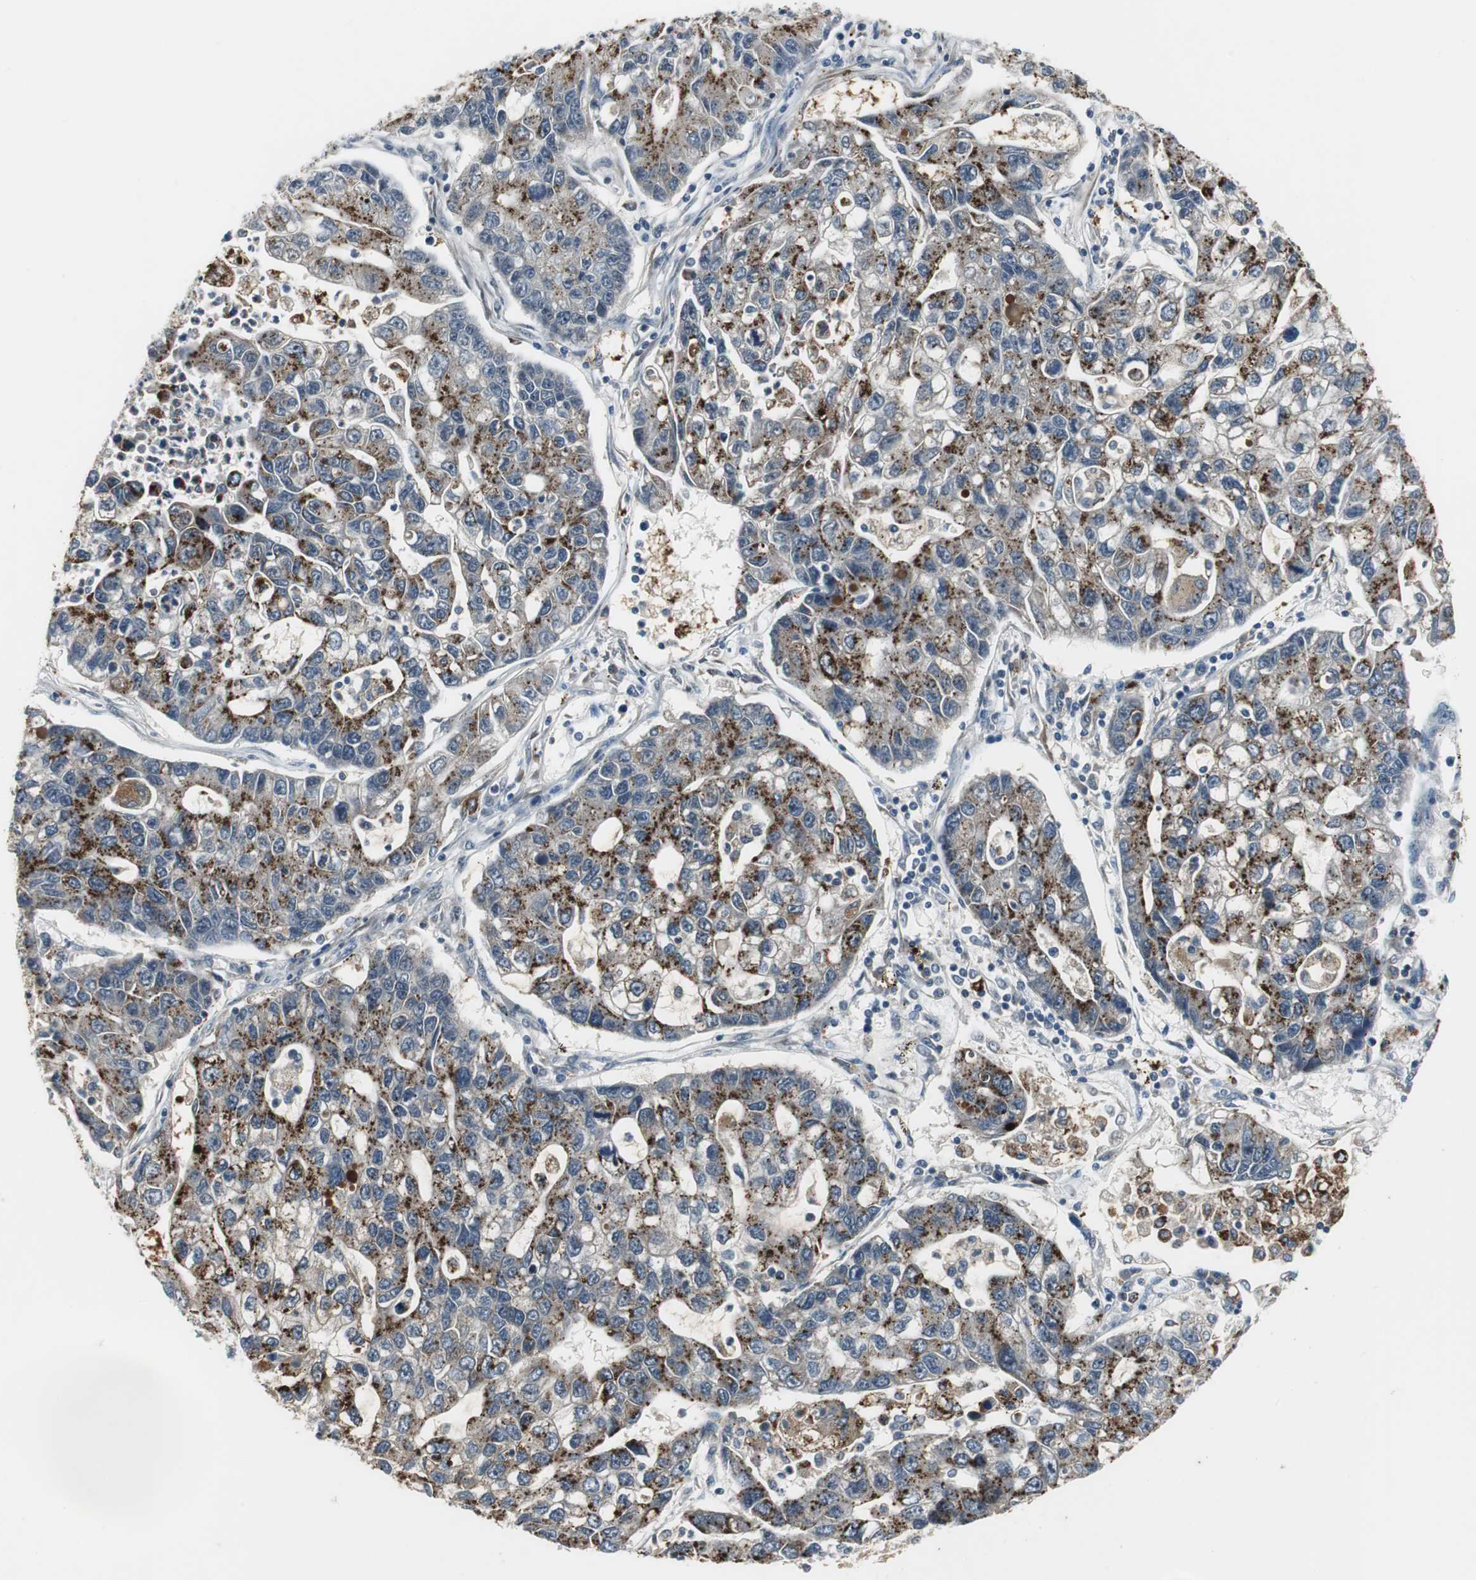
{"staining": {"intensity": "strong", "quantity": "<25%", "location": "cytoplasmic/membranous"}, "tissue": "lung cancer", "cell_type": "Tumor cells", "image_type": "cancer", "snomed": [{"axis": "morphology", "description": "Adenocarcinoma, NOS"}, {"axis": "topography", "description": "Lung"}], "caption": "Immunohistochemical staining of human lung cancer (adenocarcinoma) reveals strong cytoplasmic/membranous protein staining in approximately <25% of tumor cells. The staining was performed using DAB (3,3'-diaminobenzidine) to visualize the protein expression in brown, while the nuclei were stained in blue with hematoxylin (Magnification: 20x).", "gene": "FHL2", "patient": {"sex": "female", "age": 51}}